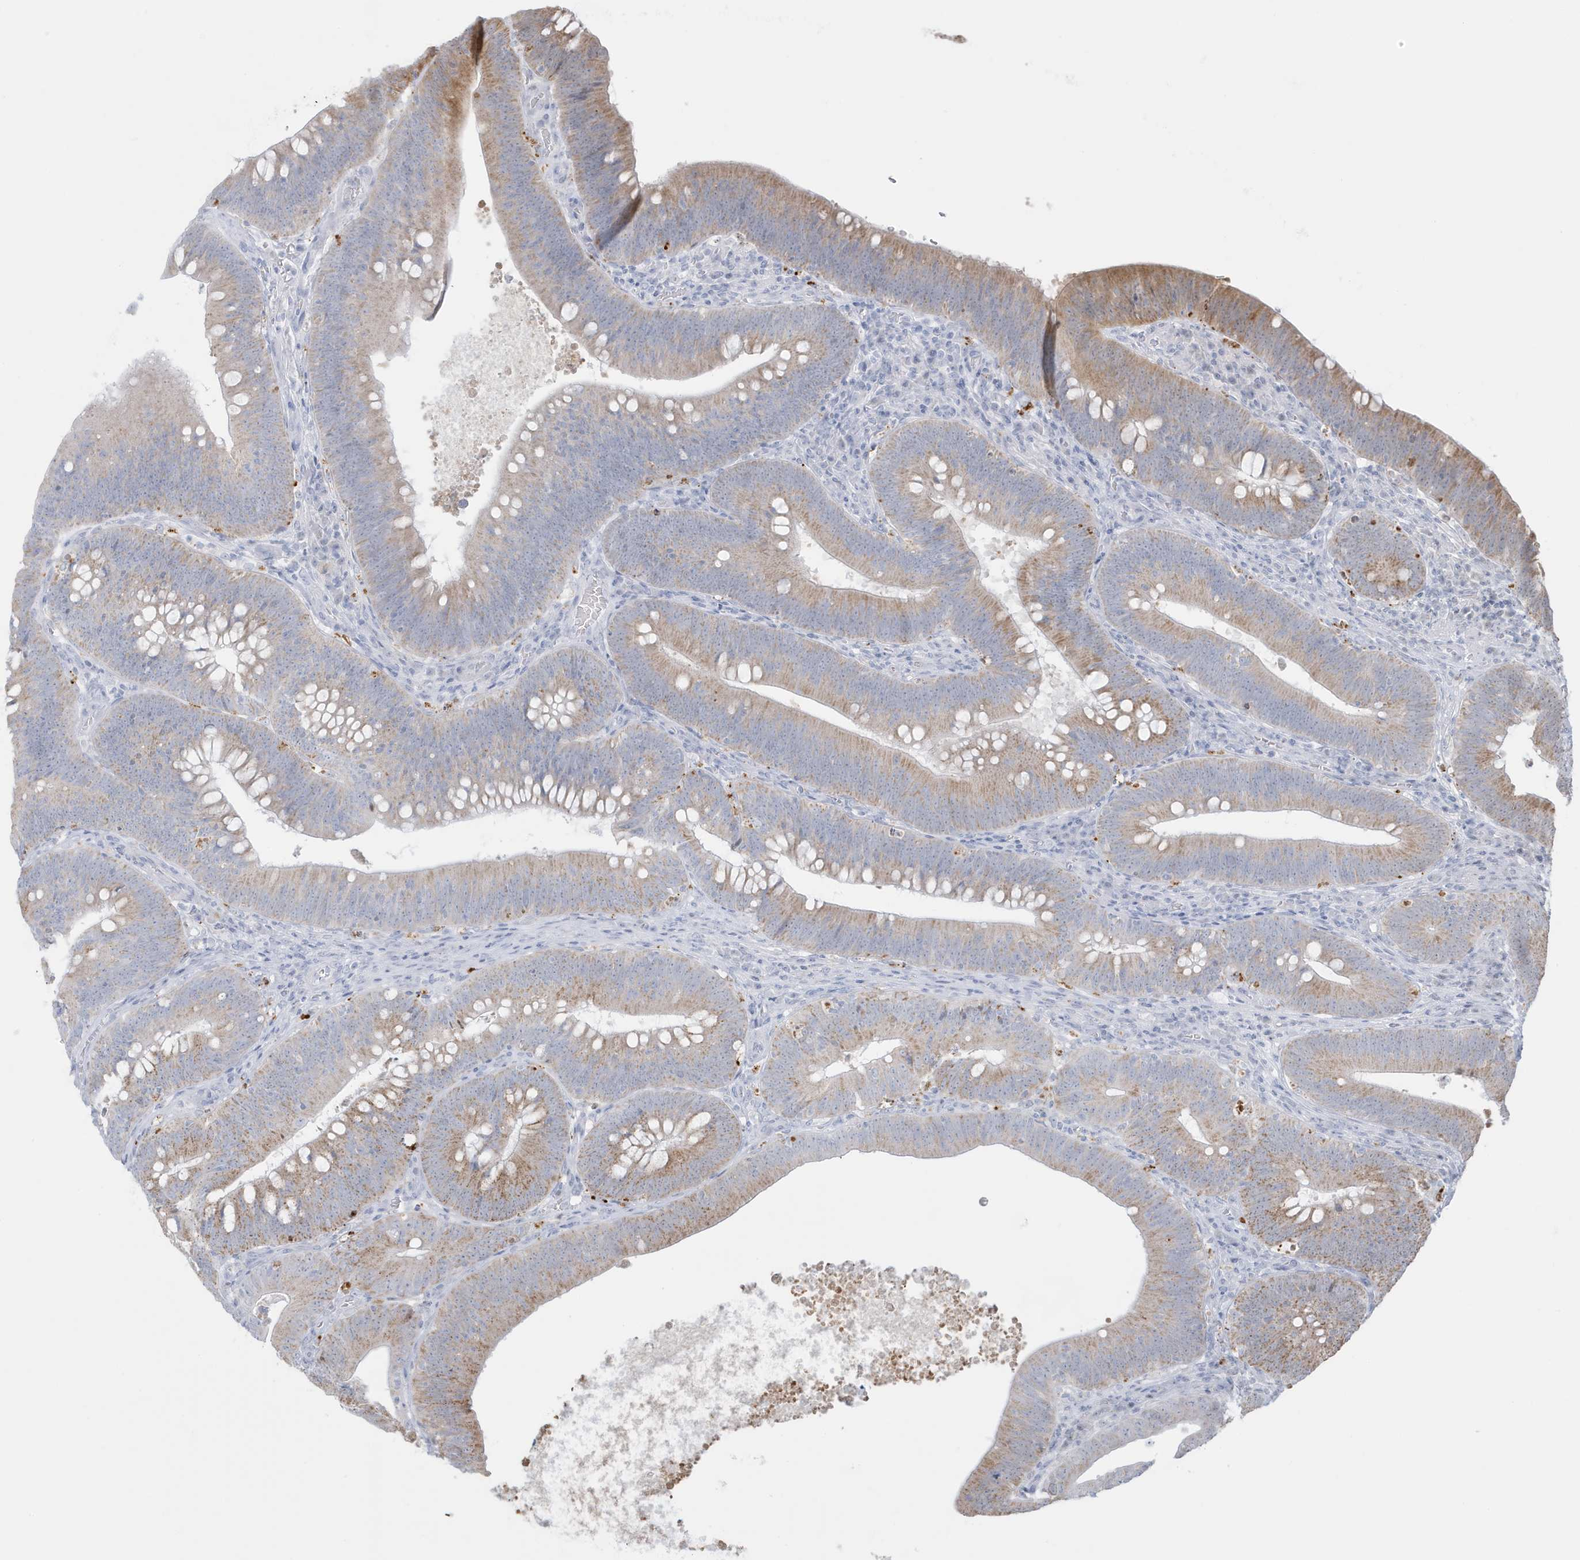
{"staining": {"intensity": "moderate", "quantity": "25%-75%", "location": "cytoplasmic/membranous"}, "tissue": "colorectal cancer", "cell_type": "Tumor cells", "image_type": "cancer", "snomed": [{"axis": "morphology", "description": "Normal tissue, NOS"}, {"axis": "topography", "description": "Colon"}], "caption": "Tumor cells exhibit medium levels of moderate cytoplasmic/membranous expression in approximately 25%-75% of cells in human colorectal cancer.", "gene": "FNDC1", "patient": {"sex": "female", "age": 82}}